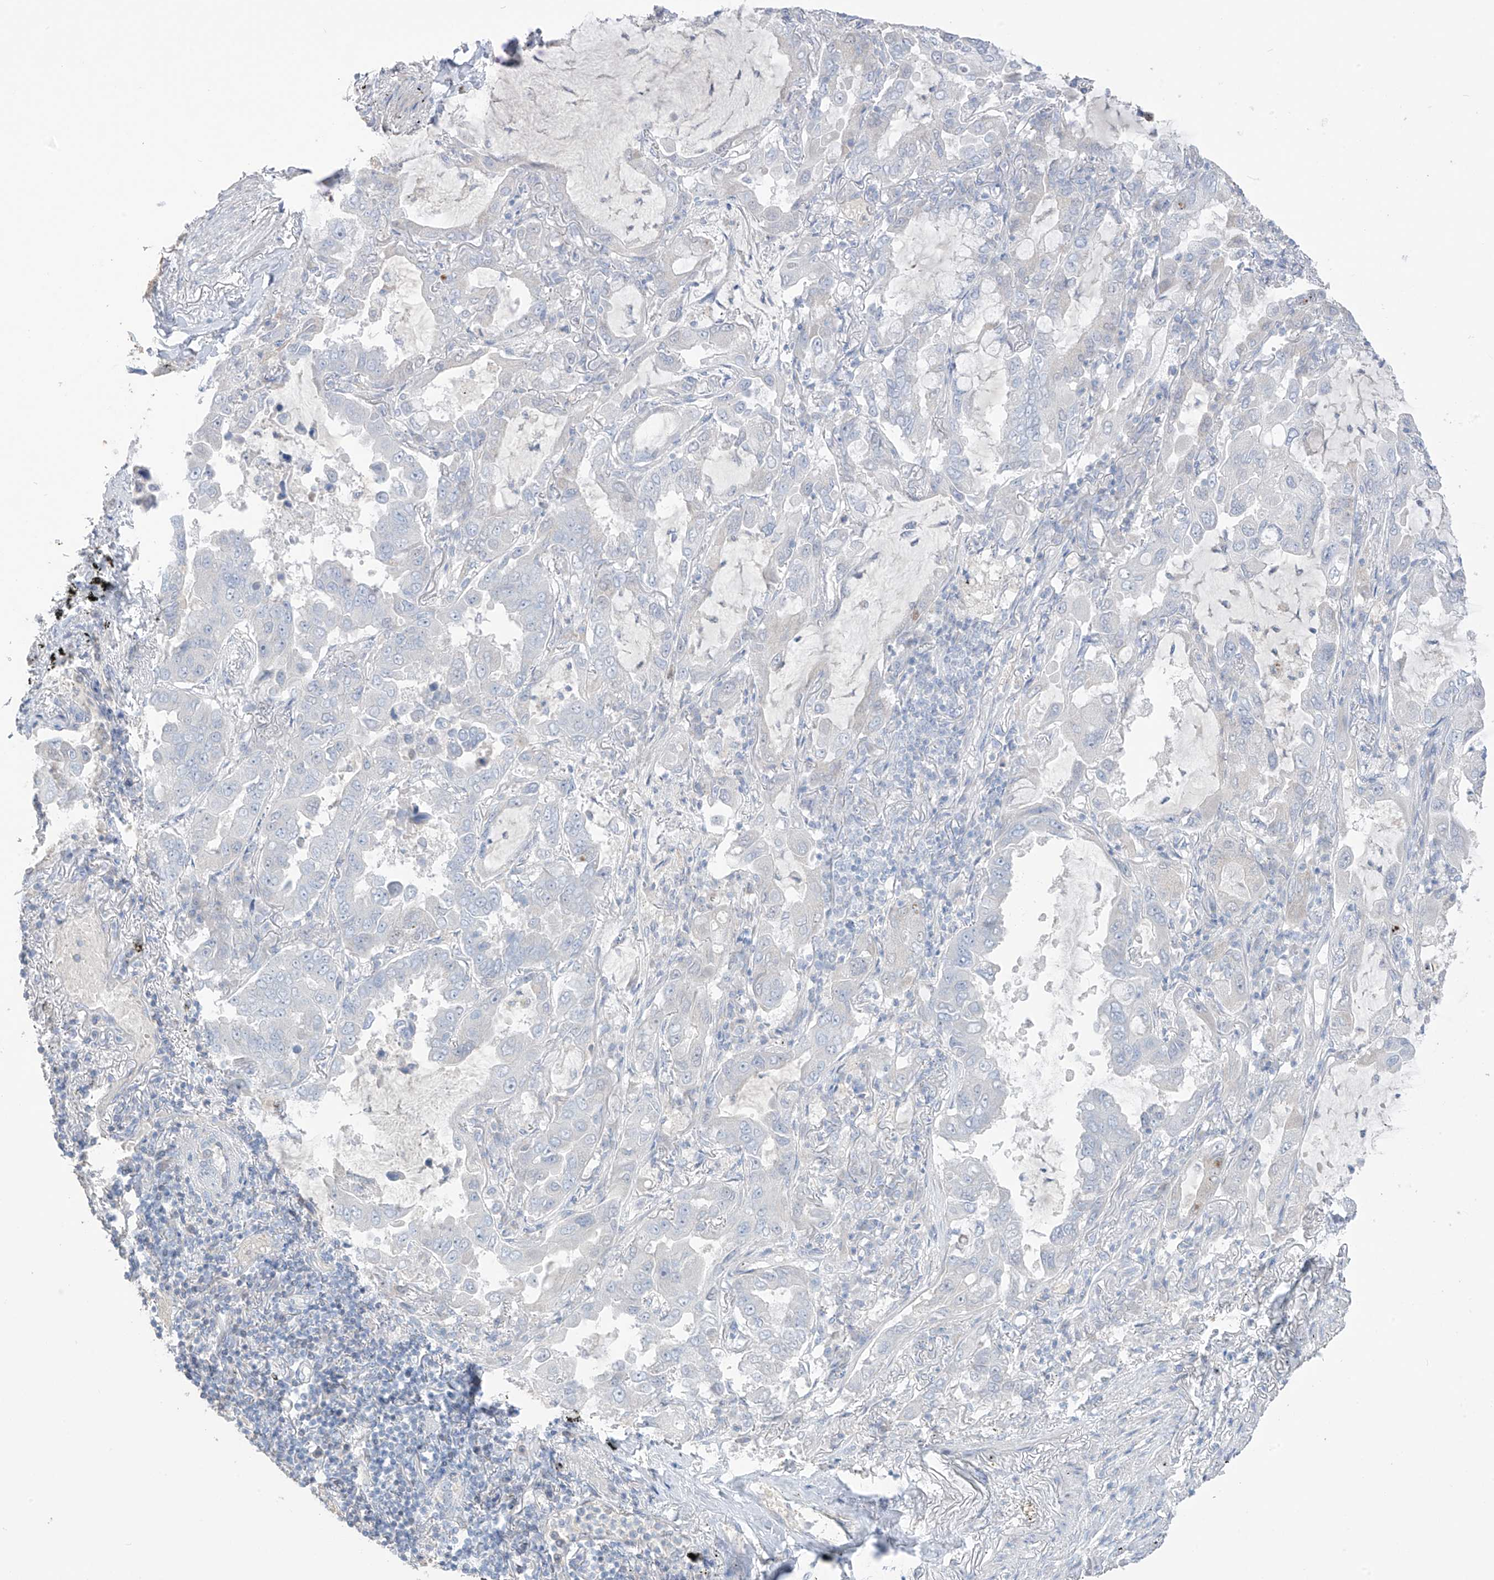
{"staining": {"intensity": "negative", "quantity": "none", "location": "none"}, "tissue": "lung cancer", "cell_type": "Tumor cells", "image_type": "cancer", "snomed": [{"axis": "morphology", "description": "Adenocarcinoma, NOS"}, {"axis": "topography", "description": "Lung"}], "caption": "Immunohistochemical staining of human lung cancer (adenocarcinoma) demonstrates no significant expression in tumor cells.", "gene": "ASPRV1", "patient": {"sex": "male", "age": 64}}